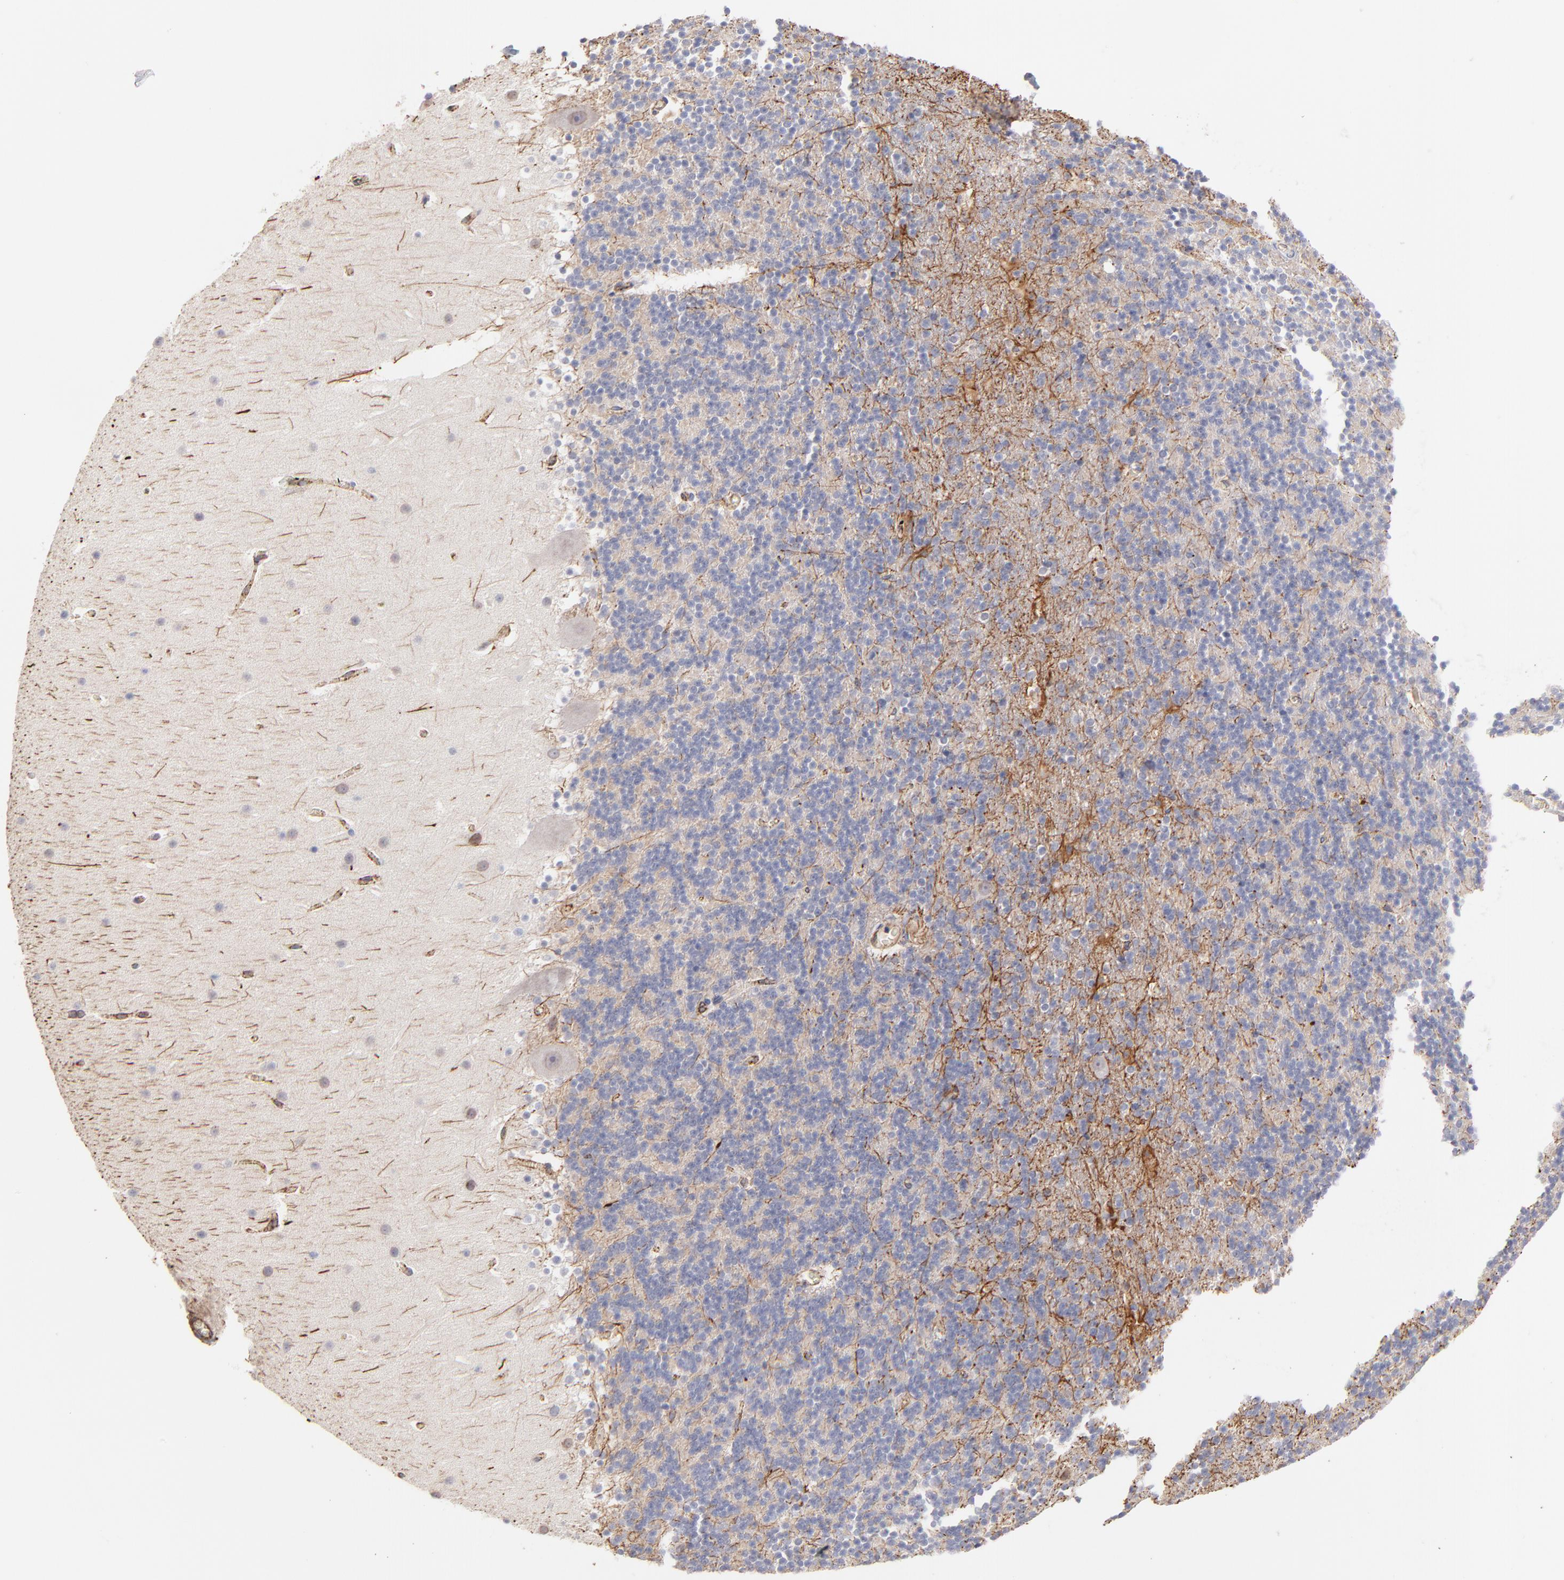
{"staining": {"intensity": "negative", "quantity": "none", "location": "none"}, "tissue": "cerebellum", "cell_type": "Cells in granular layer", "image_type": "normal", "snomed": [{"axis": "morphology", "description": "Normal tissue, NOS"}, {"axis": "topography", "description": "Cerebellum"}], "caption": "This is a micrograph of immunohistochemistry (IHC) staining of normal cerebellum, which shows no expression in cells in granular layer.", "gene": "COX8C", "patient": {"sex": "male", "age": 45}}